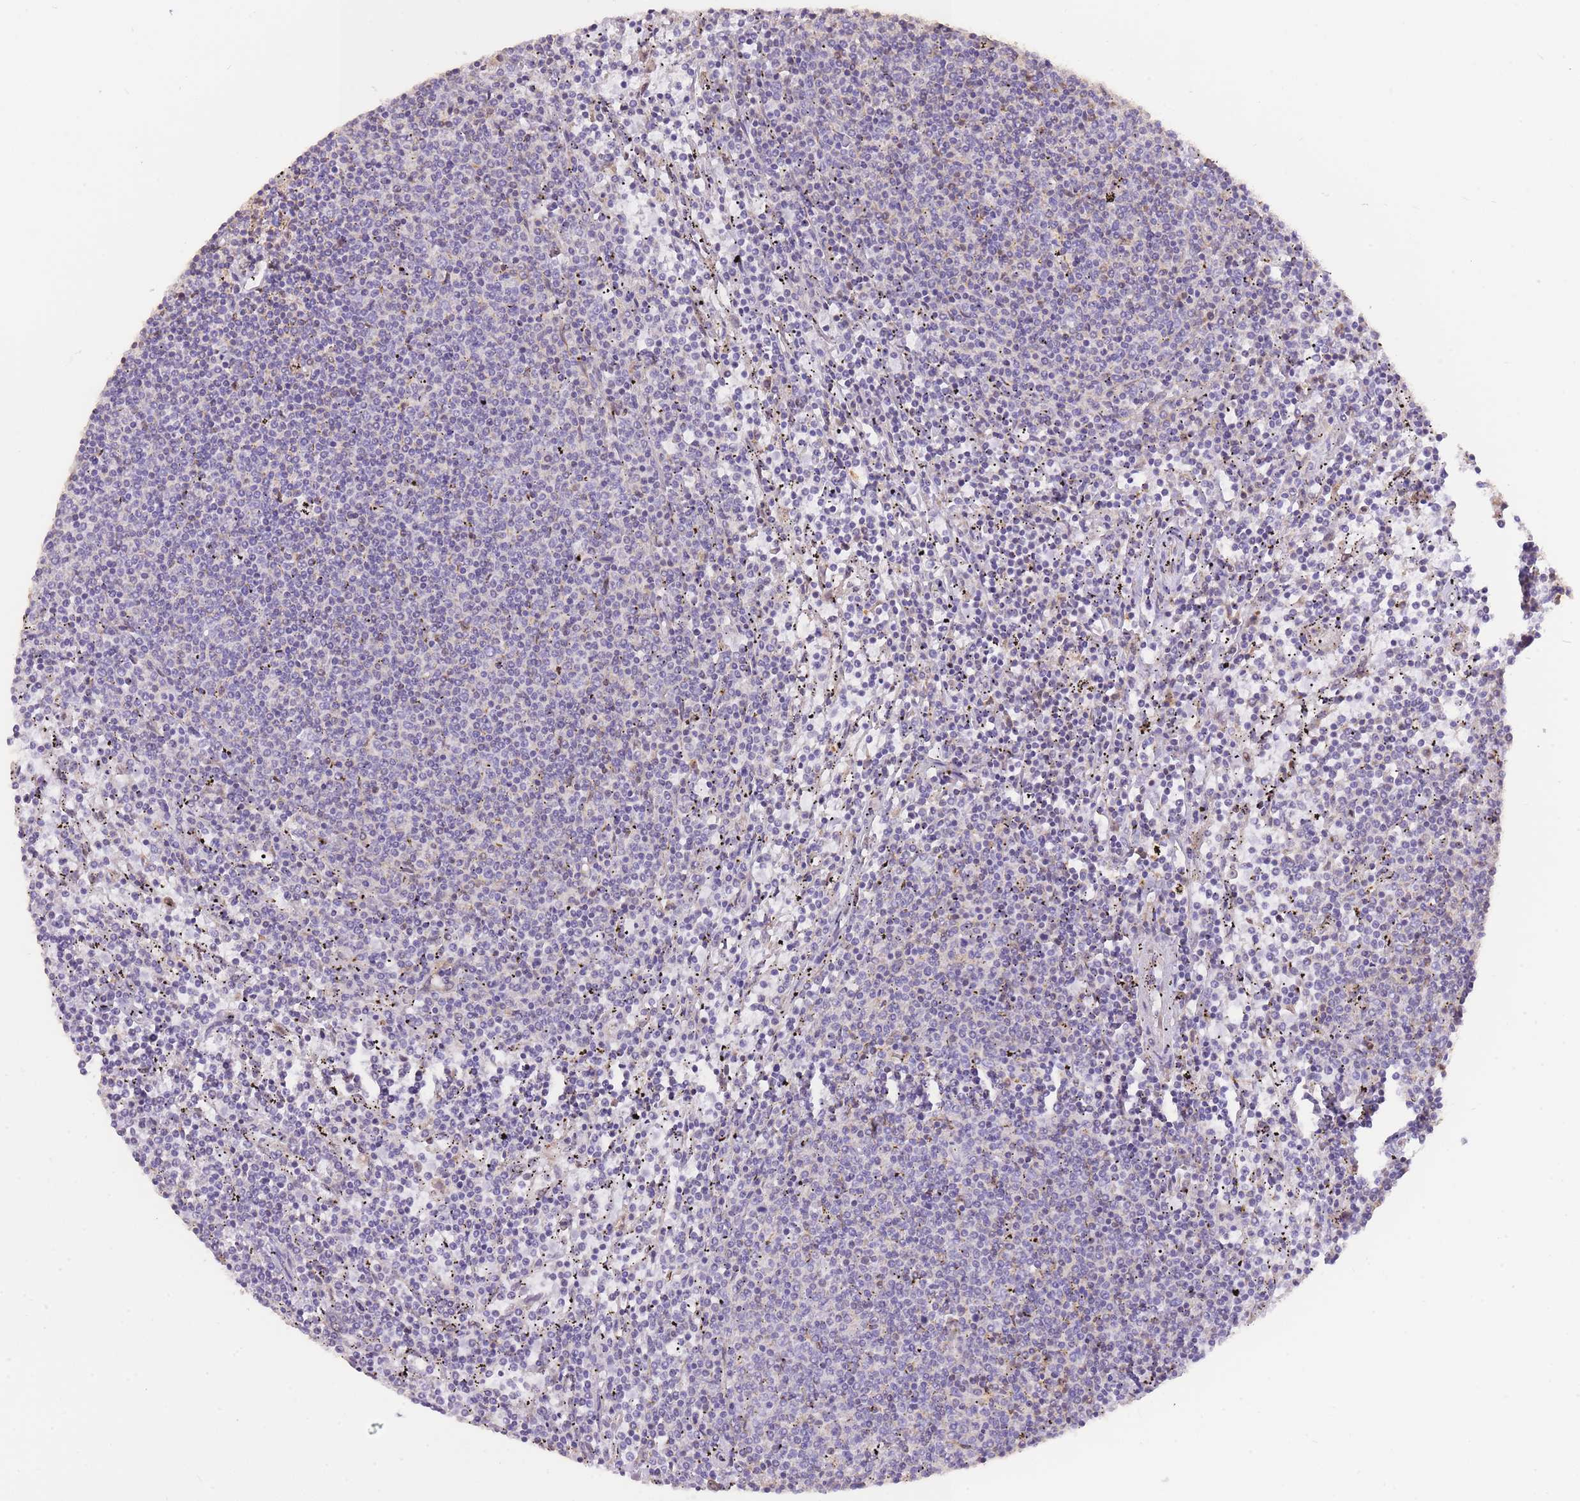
{"staining": {"intensity": "negative", "quantity": "none", "location": "none"}, "tissue": "lymphoma", "cell_type": "Tumor cells", "image_type": "cancer", "snomed": [{"axis": "morphology", "description": "Malignant lymphoma, non-Hodgkin's type, Low grade"}, {"axis": "topography", "description": "Spleen"}], "caption": "High power microscopy histopathology image of an immunohistochemistry photomicrograph of low-grade malignant lymphoma, non-Hodgkin's type, revealing no significant positivity in tumor cells.", "gene": "TOPAZ1", "patient": {"sex": "female", "age": 50}}